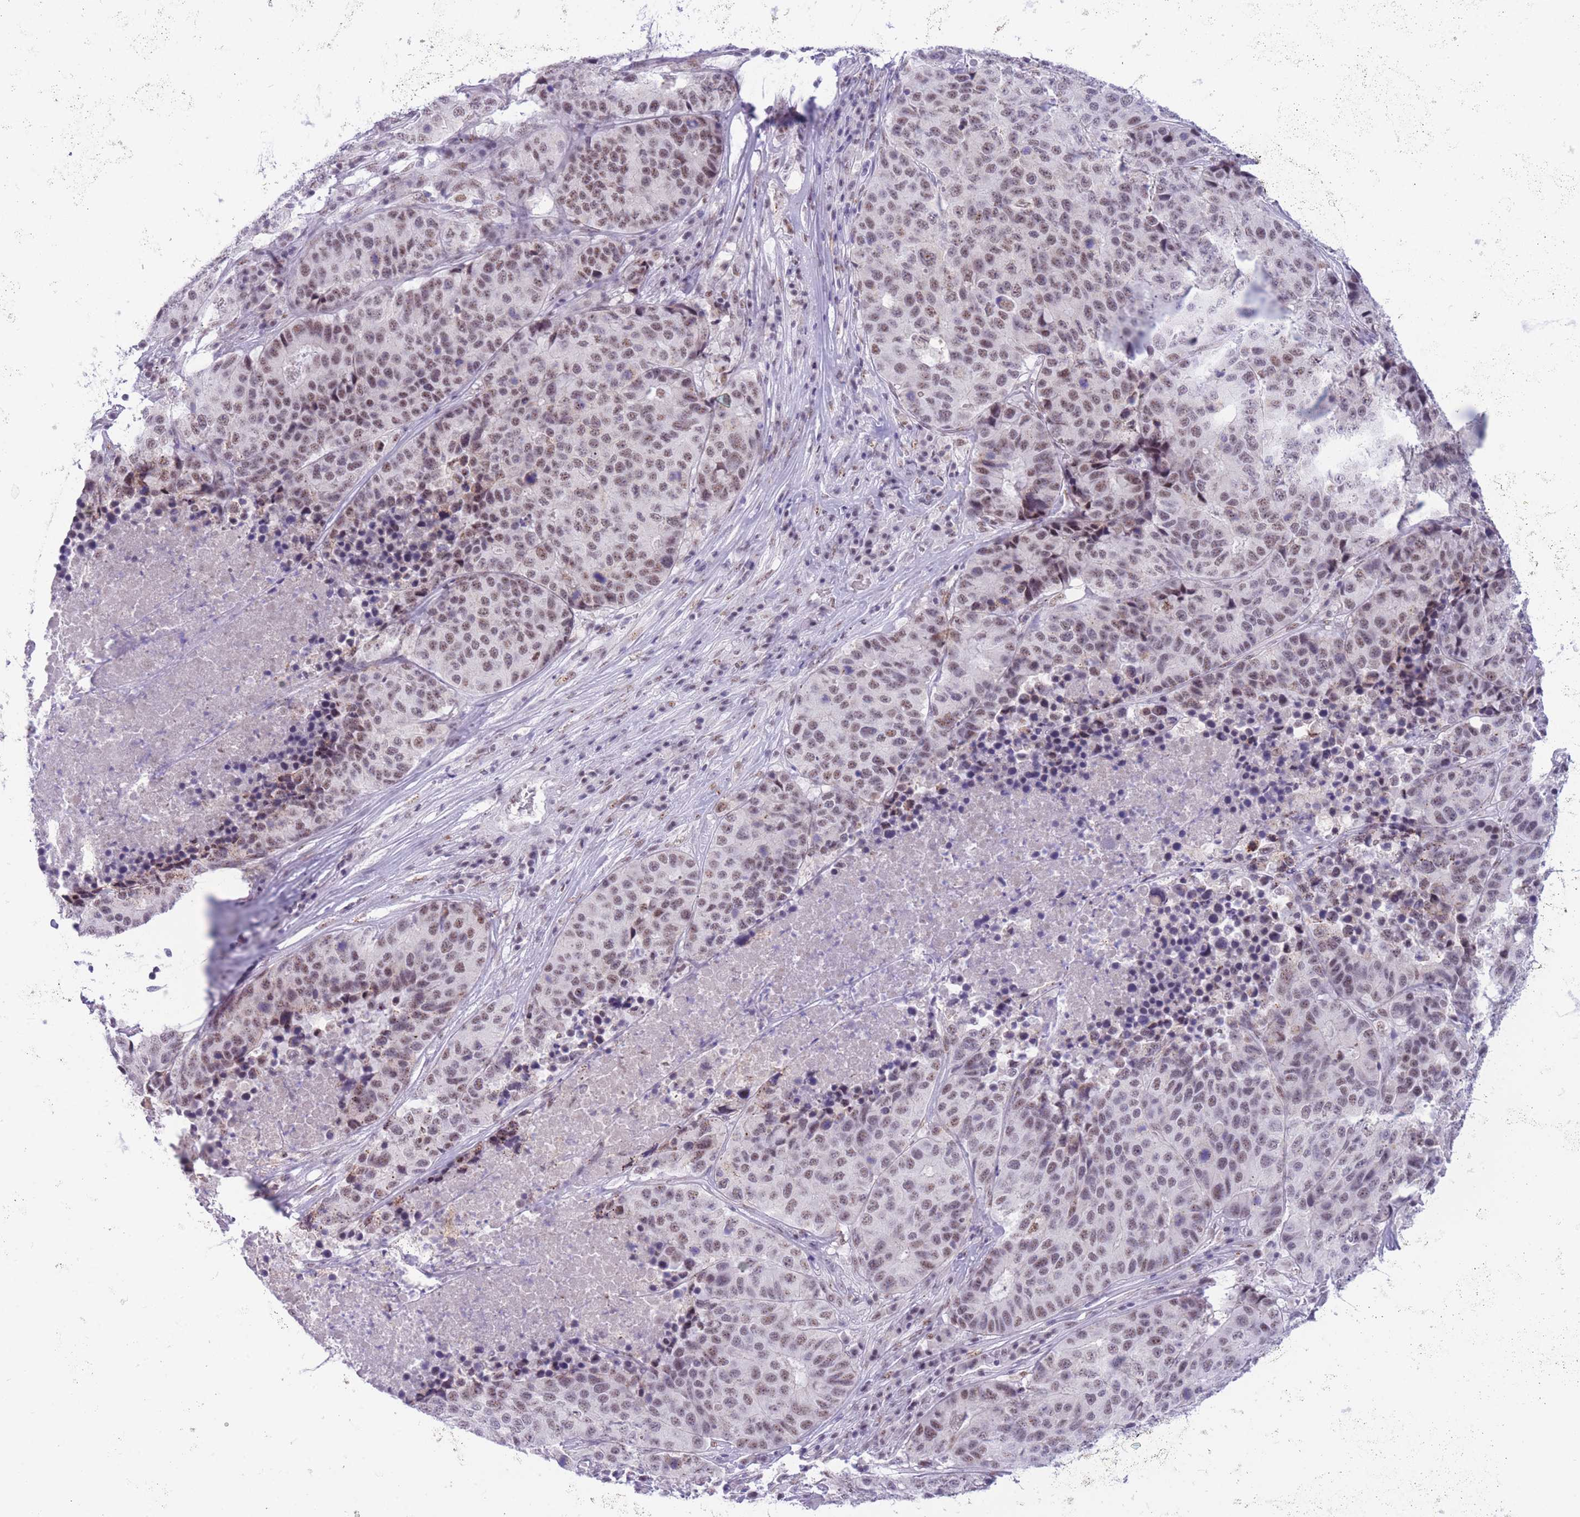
{"staining": {"intensity": "moderate", "quantity": "25%-75%", "location": "cytoplasmic/membranous,nuclear"}, "tissue": "stomach cancer", "cell_type": "Tumor cells", "image_type": "cancer", "snomed": [{"axis": "morphology", "description": "Adenocarcinoma, NOS"}, {"axis": "topography", "description": "Stomach"}], "caption": "Immunohistochemical staining of stomach cancer reveals moderate cytoplasmic/membranous and nuclear protein staining in about 25%-75% of tumor cells.", "gene": "CYP2B6", "patient": {"sex": "male", "age": 71}}